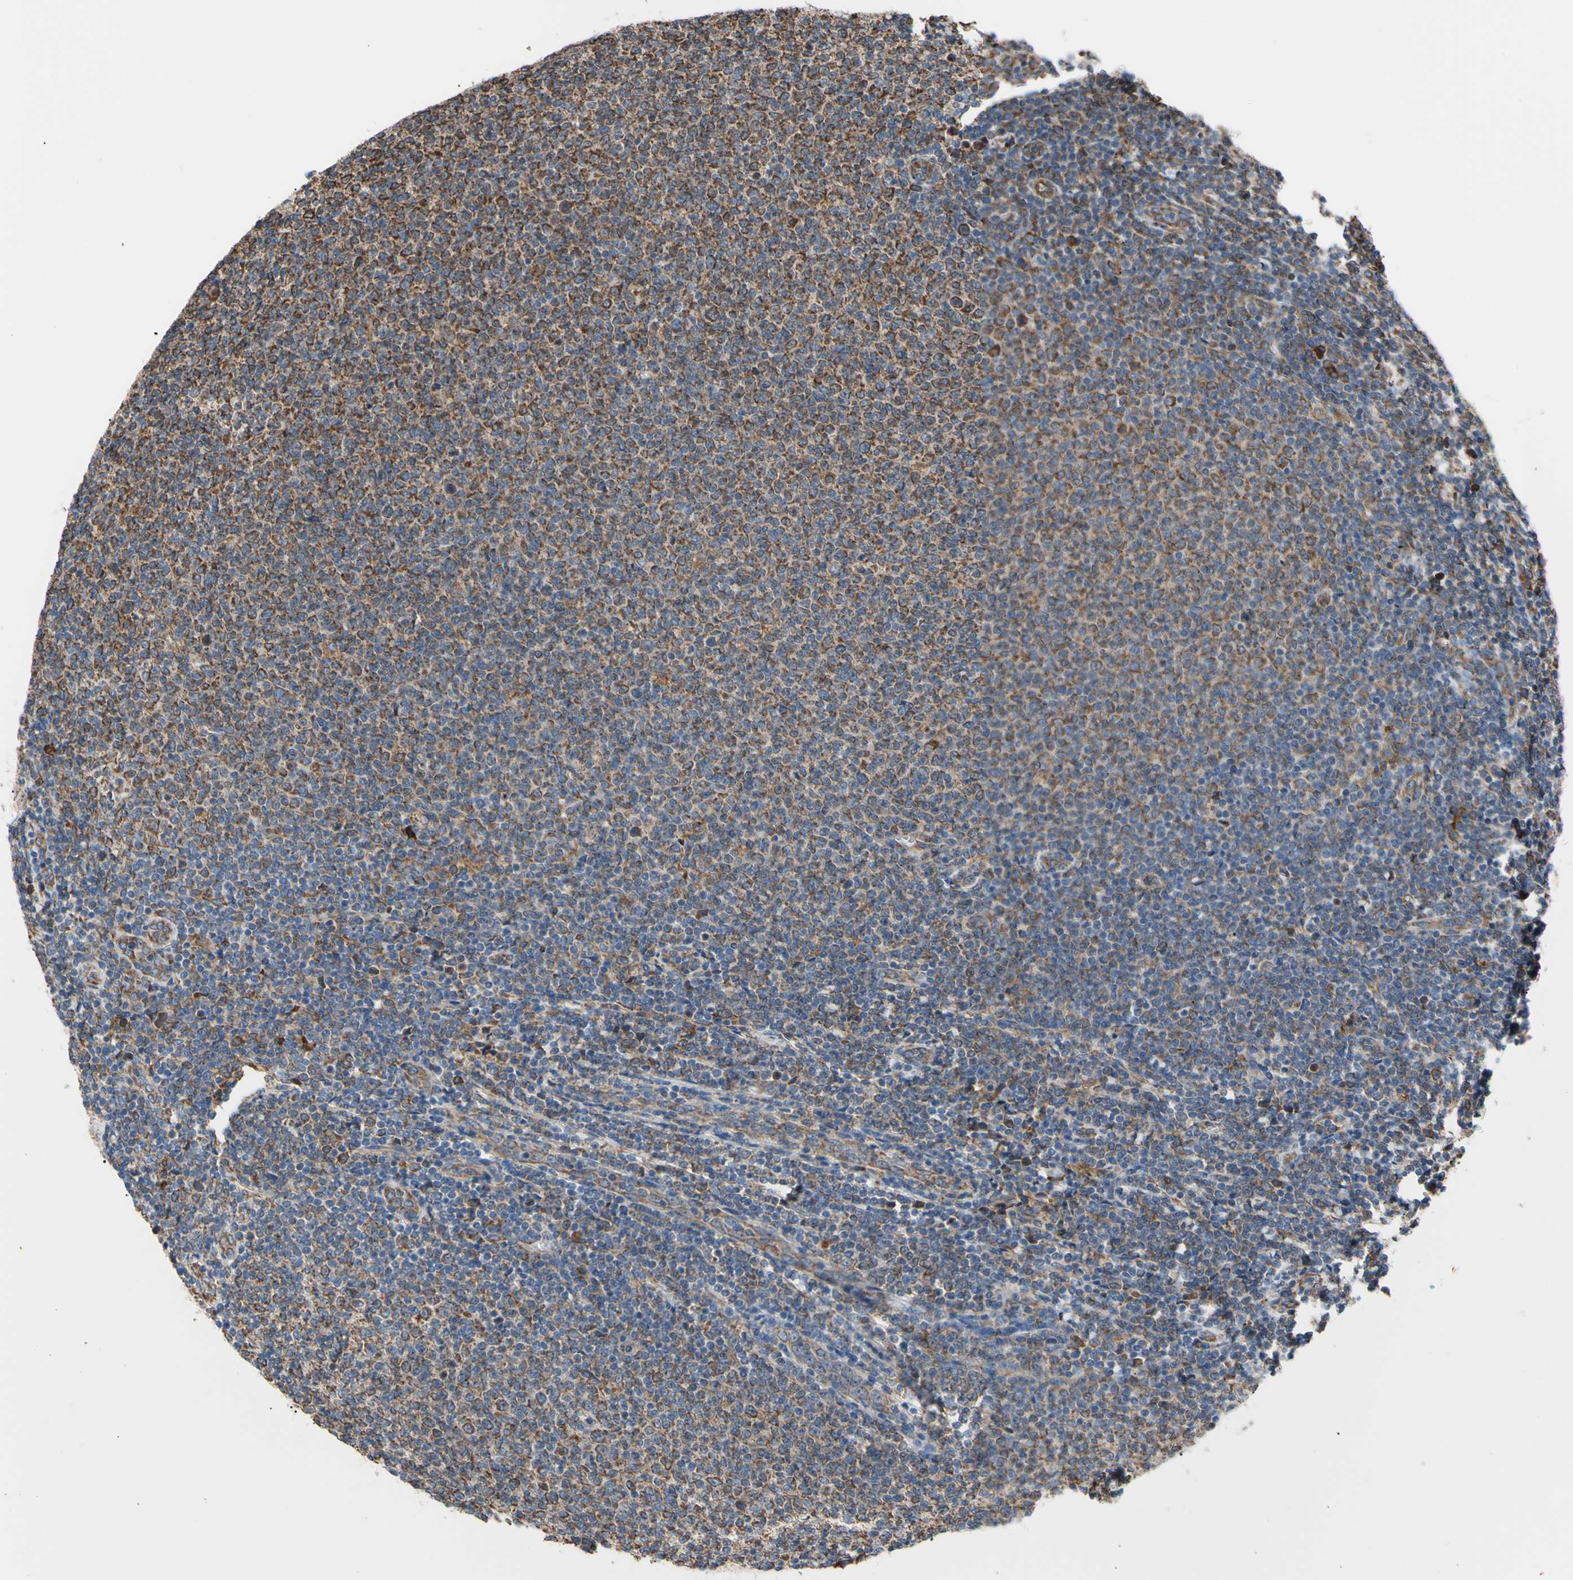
{"staining": {"intensity": "strong", "quantity": ">75%", "location": "cytoplasmic/membranous"}, "tissue": "lymphoma", "cell_type": "Tumor cells", "image_type": "cancer", "snomed": [{"axis": "morphology", "description": "Malignant lymphoma, non-Hodgkin's type, Low grade"}, {"axis": "topography", "description": "Lymph node"}], "caption": "Human malignant lymphoma, non-Hodgkin's type (low-grade) stained for a protein (brown) shows strong cytoplasmic/membranous positive positivity in about >75% of tumor cells.", "gene": "BMF", "patient": {"sex": "male", "age": 66}}